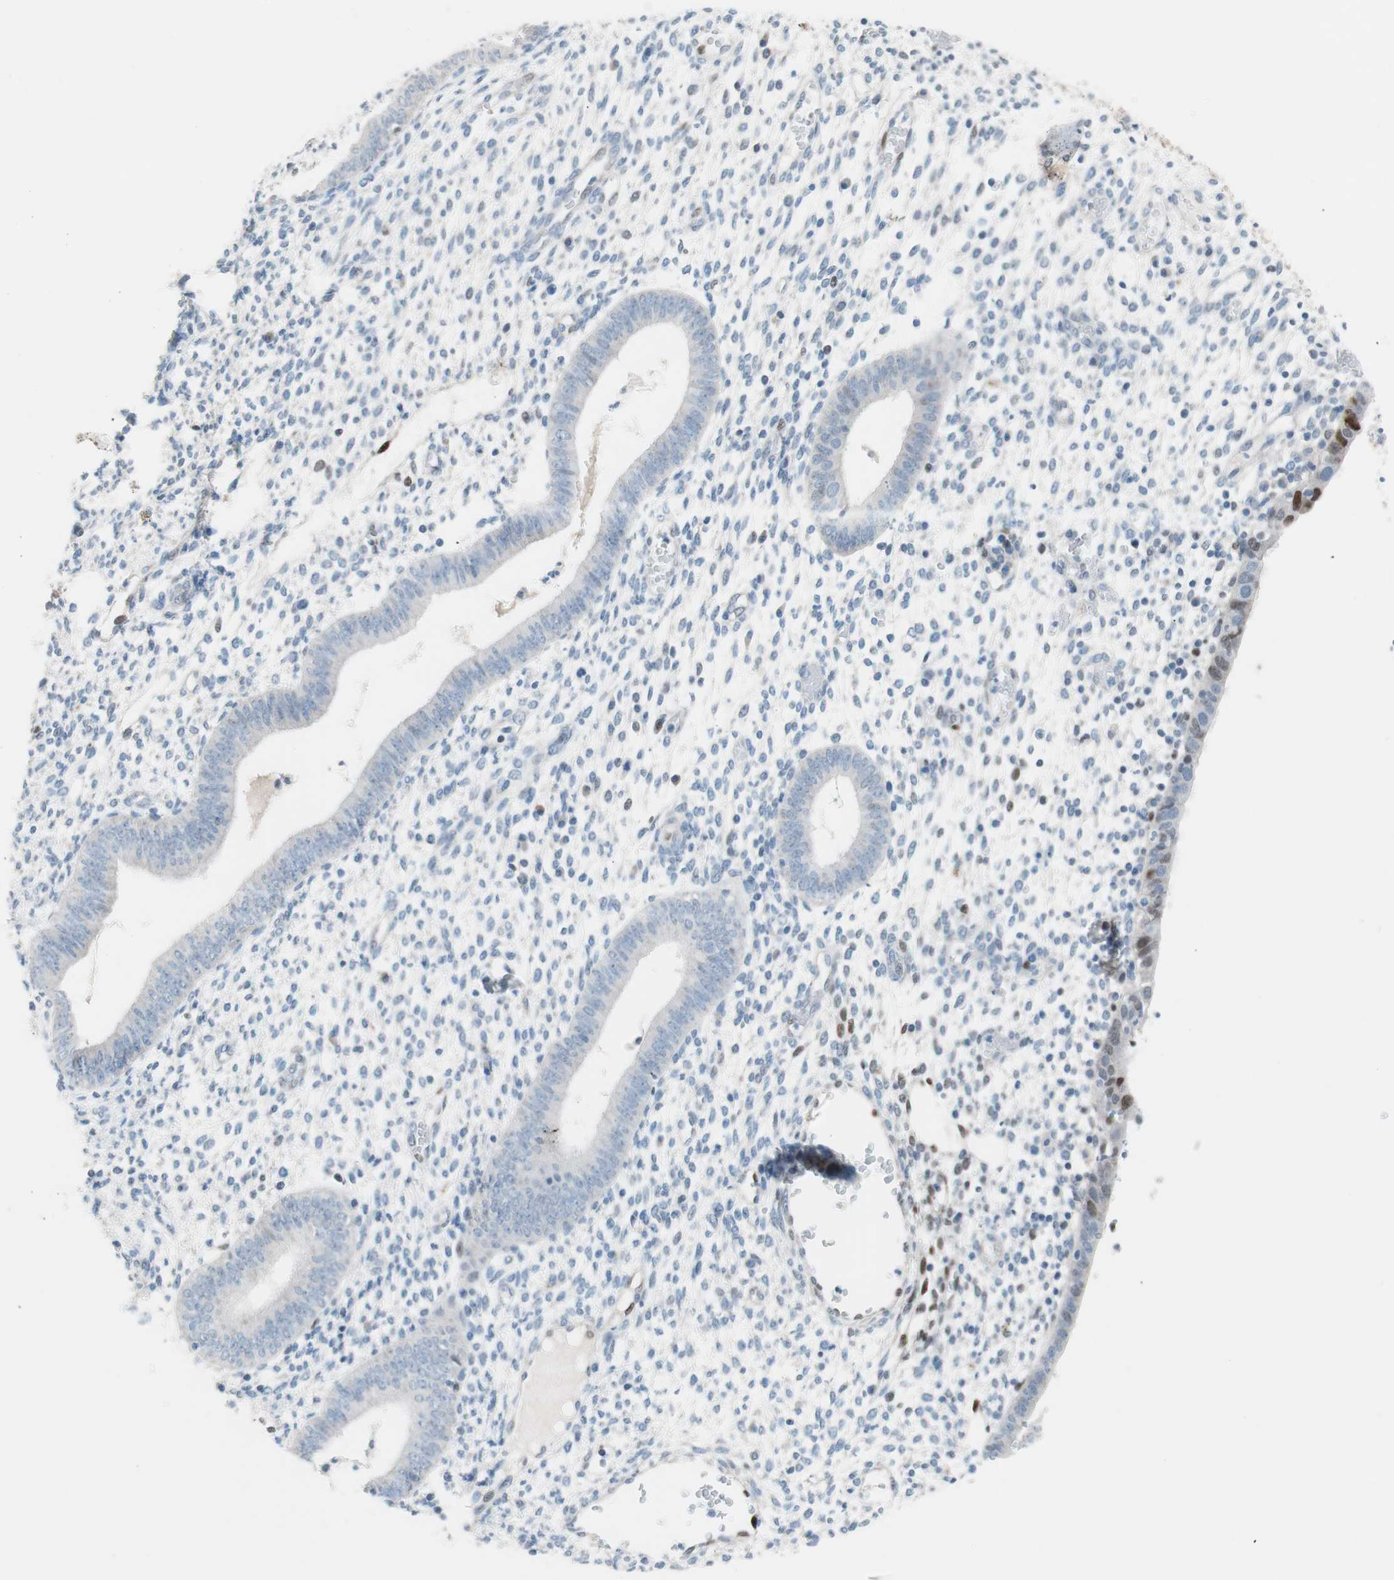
{"staining": {"intensity": "negative", "quantity": "none", "location": "none"}, "tissue": "endometrium", "cell_type": "Cells in endometrial stroma", "image_type": "normal", "snomed": [{"axis": "morphology", "description": "Normal tissue, NOS"}, {"axis": "topography", "description": "Endometrium"}], "caption": "High power microscopy micrograph of an immunohistochemistry (IHC) histopathology image of normal endometrium, revealing no significant expression in cells in endometrial stroma.", "gene": "FOSL1", "patient": {"sex": "female", "age": 35}}